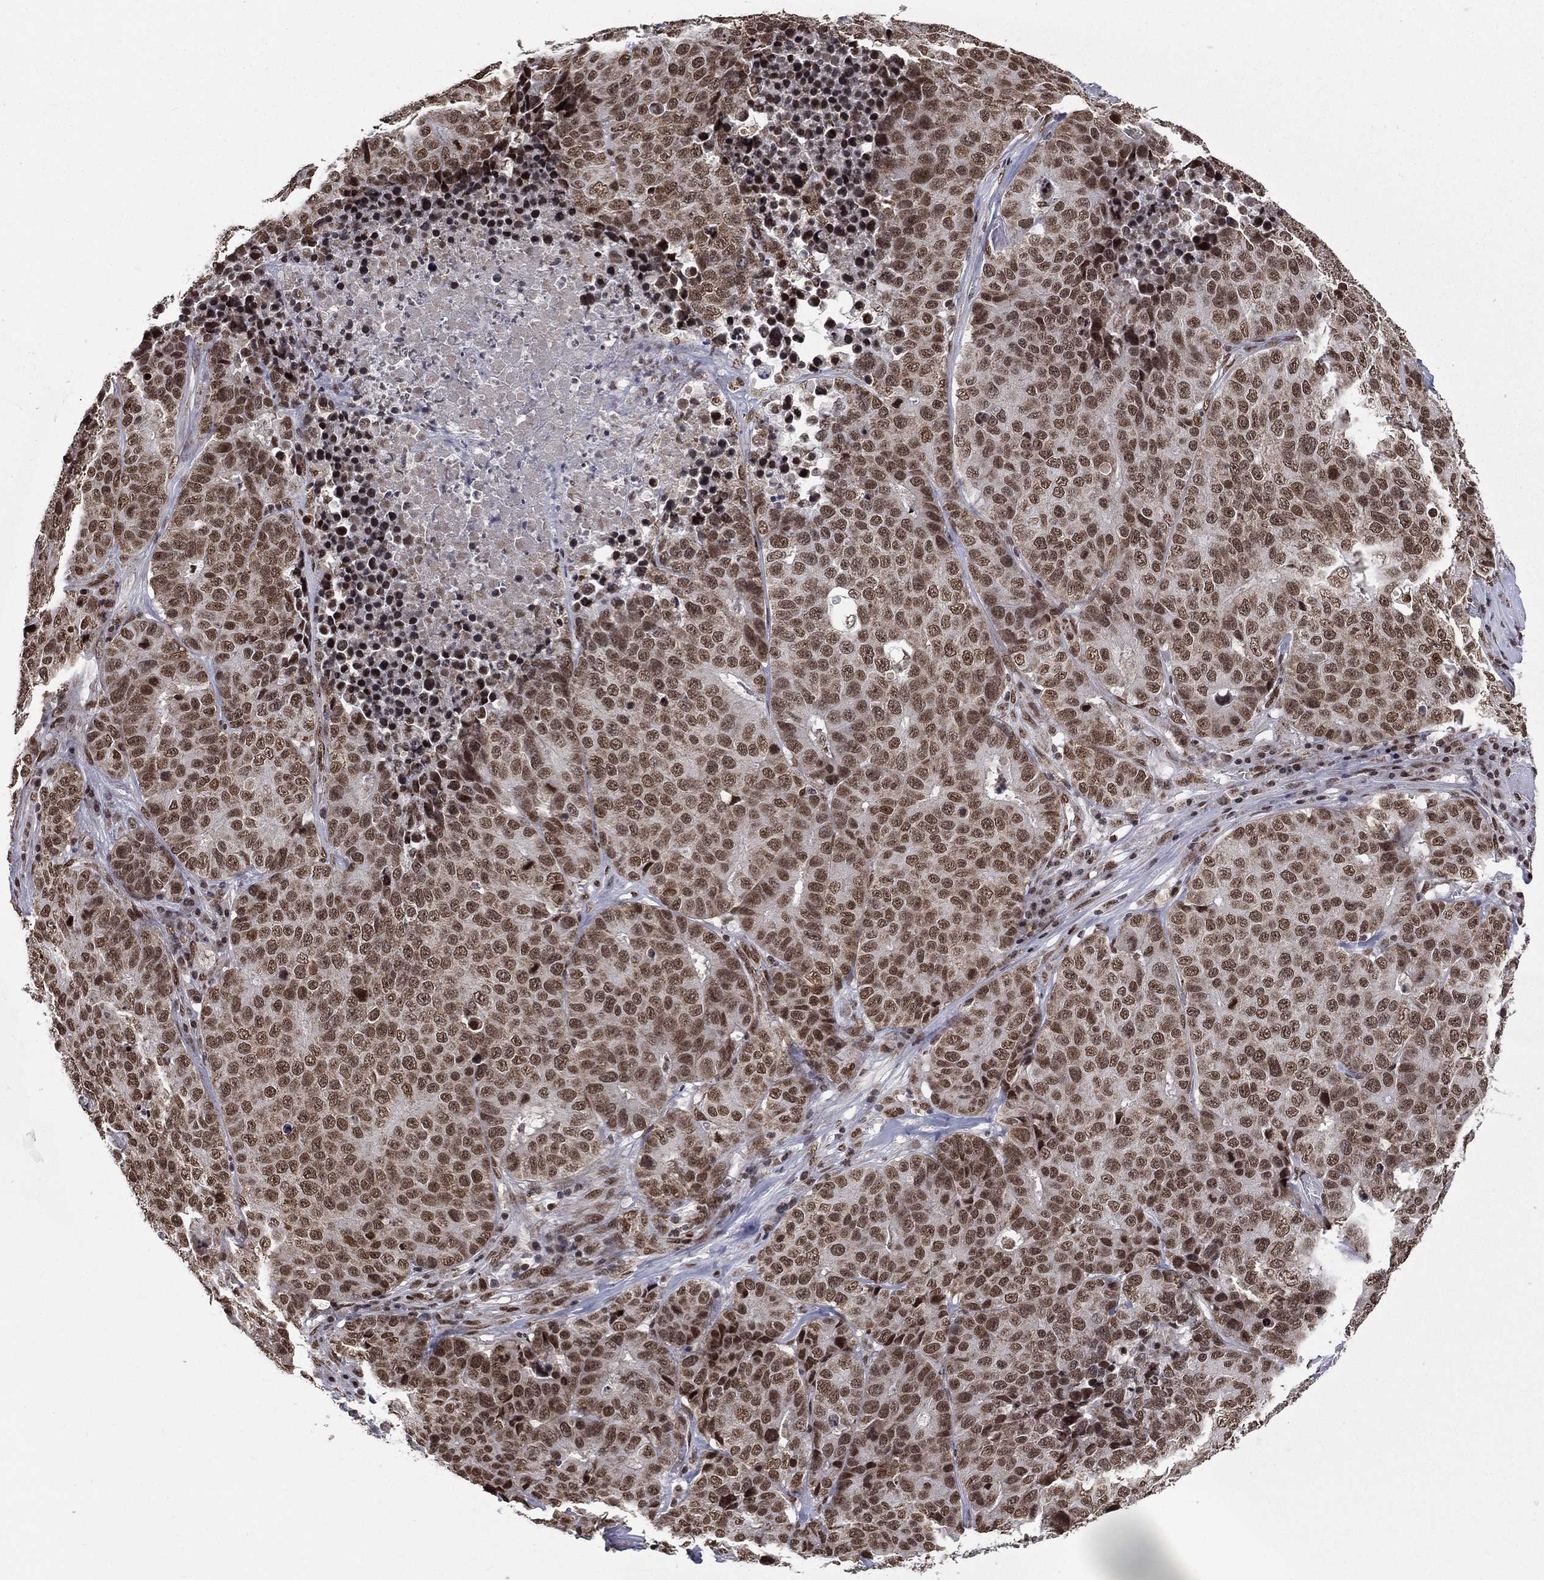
{"staining": {"intensity": "strong", "quantity": ">75%", "location": "nuclear"}, "tissue": "stomach cancer", "cell_type": "Tumor cells", "image_type": "cancer", "snomed": [{"axis": "morphology", "description": "Adenocarcinoma, NOS"}, {"axis": "topography", "description": "Stomach"}], "caption": "The image exhibits immunohistochemical staining of stomach adenocarcinoma. There is strong nuclear staining is appreciated in about >75% of tumor cells. The staining was performed using DAB, with brown indicating positive protein expression. Nuclei are stained blue with hematoxylin.", "gene": "C5orf24", "patient": {"sex": "male", "age": 71}}